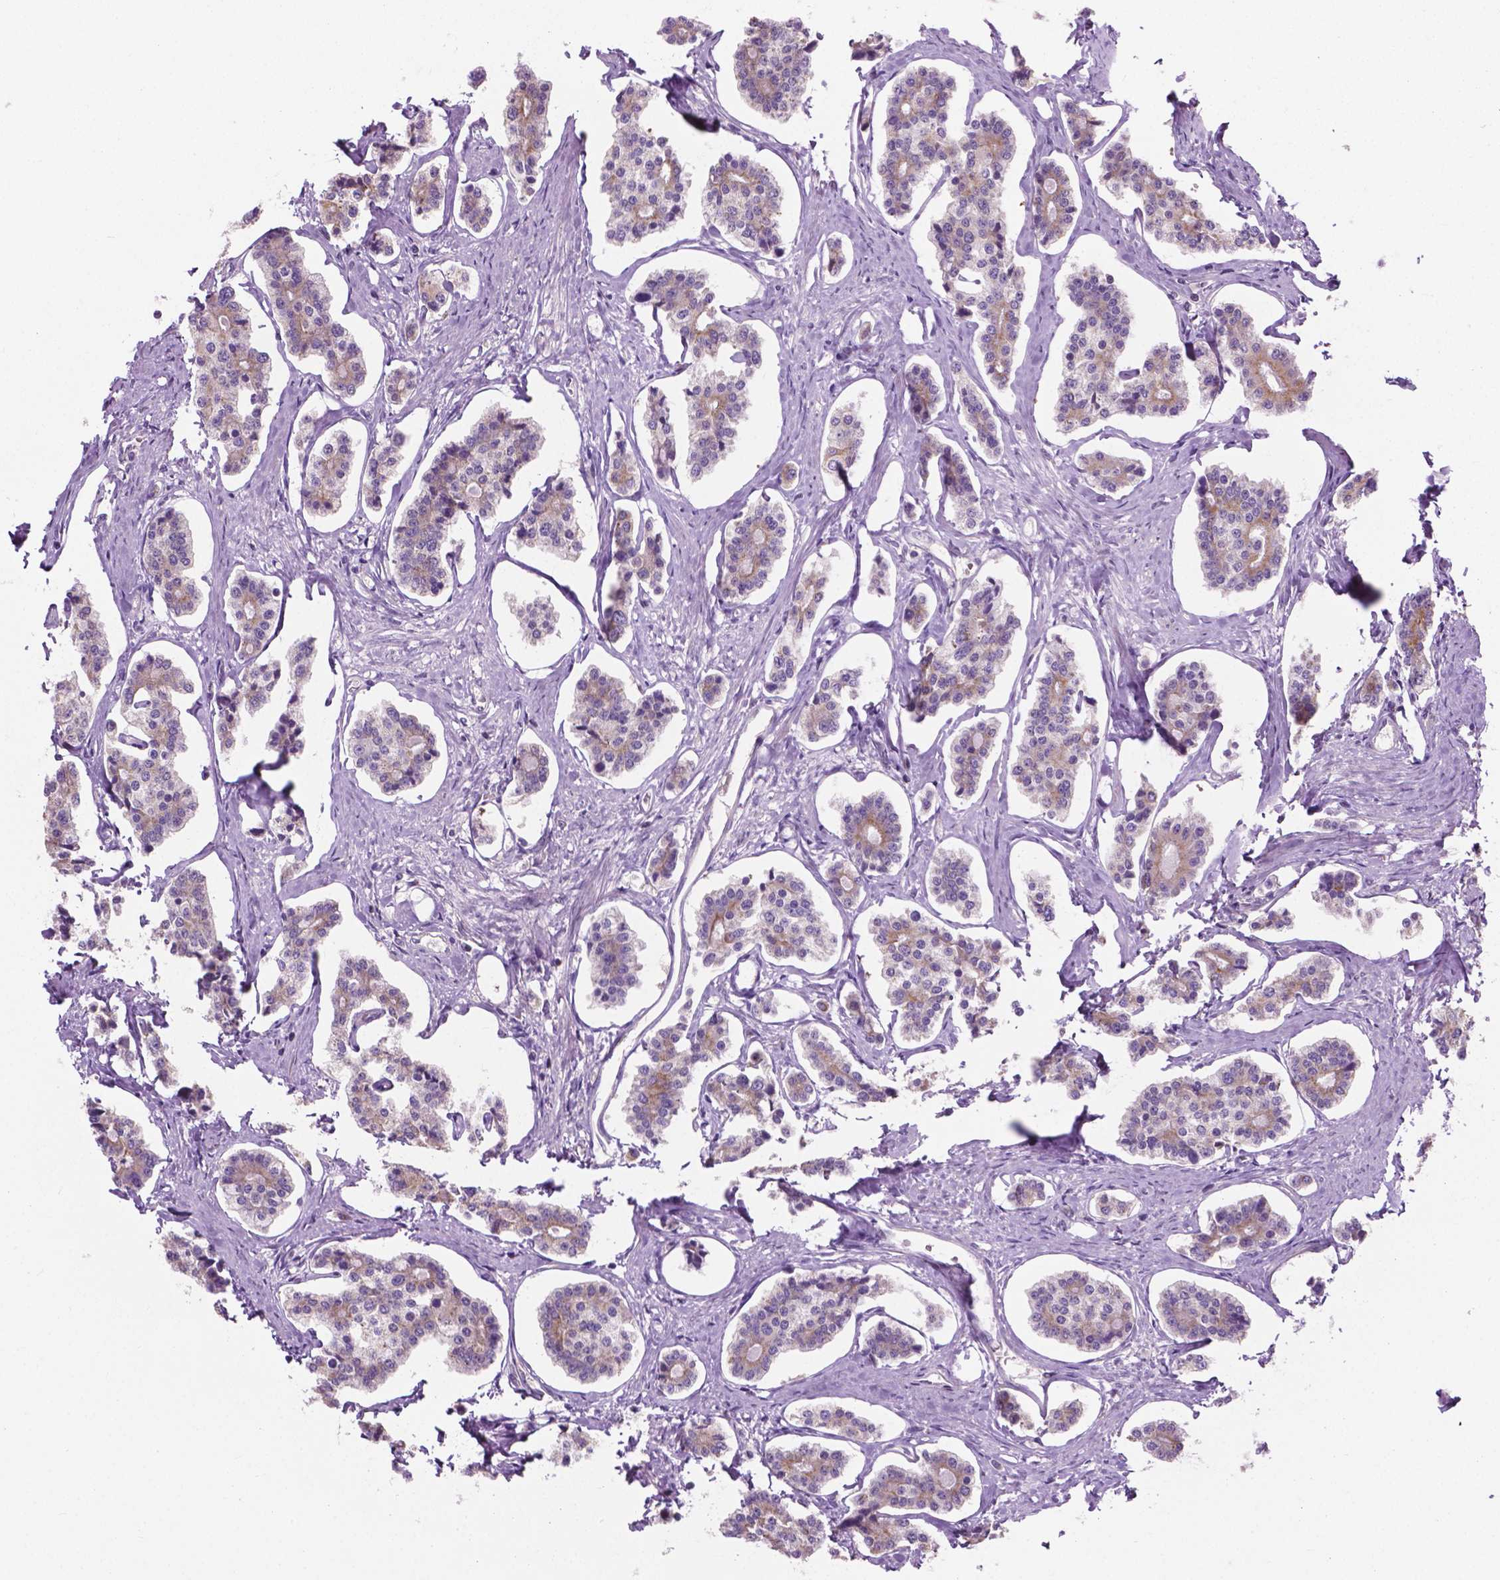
{"staining": {"intensity": "weak", "quantity": "<25%", "location": "cytoplasmic/membranous"}, "tissue": "carcinoid", "cell_type": "Tumor cells", "image_type": "cancer", "snomed": [{"axis": "morphology", "description": "Carcinoid, malignant, NOS"}, {"axis": "topography", "description": "Small intestine"}], "caption": "This is a micrograph of immunohistochemistry (IHC) staining of carcinoid, which shows no staining in tumor cells. Brightfield microscopy of immunohistochemistry stained with DAB (3,3'-diaminobenzidine) (brown) and hematoxylin (blue), captured at high magnification.", "gene": "MZT1", "patient": {"sex": "female", "age": 65}}